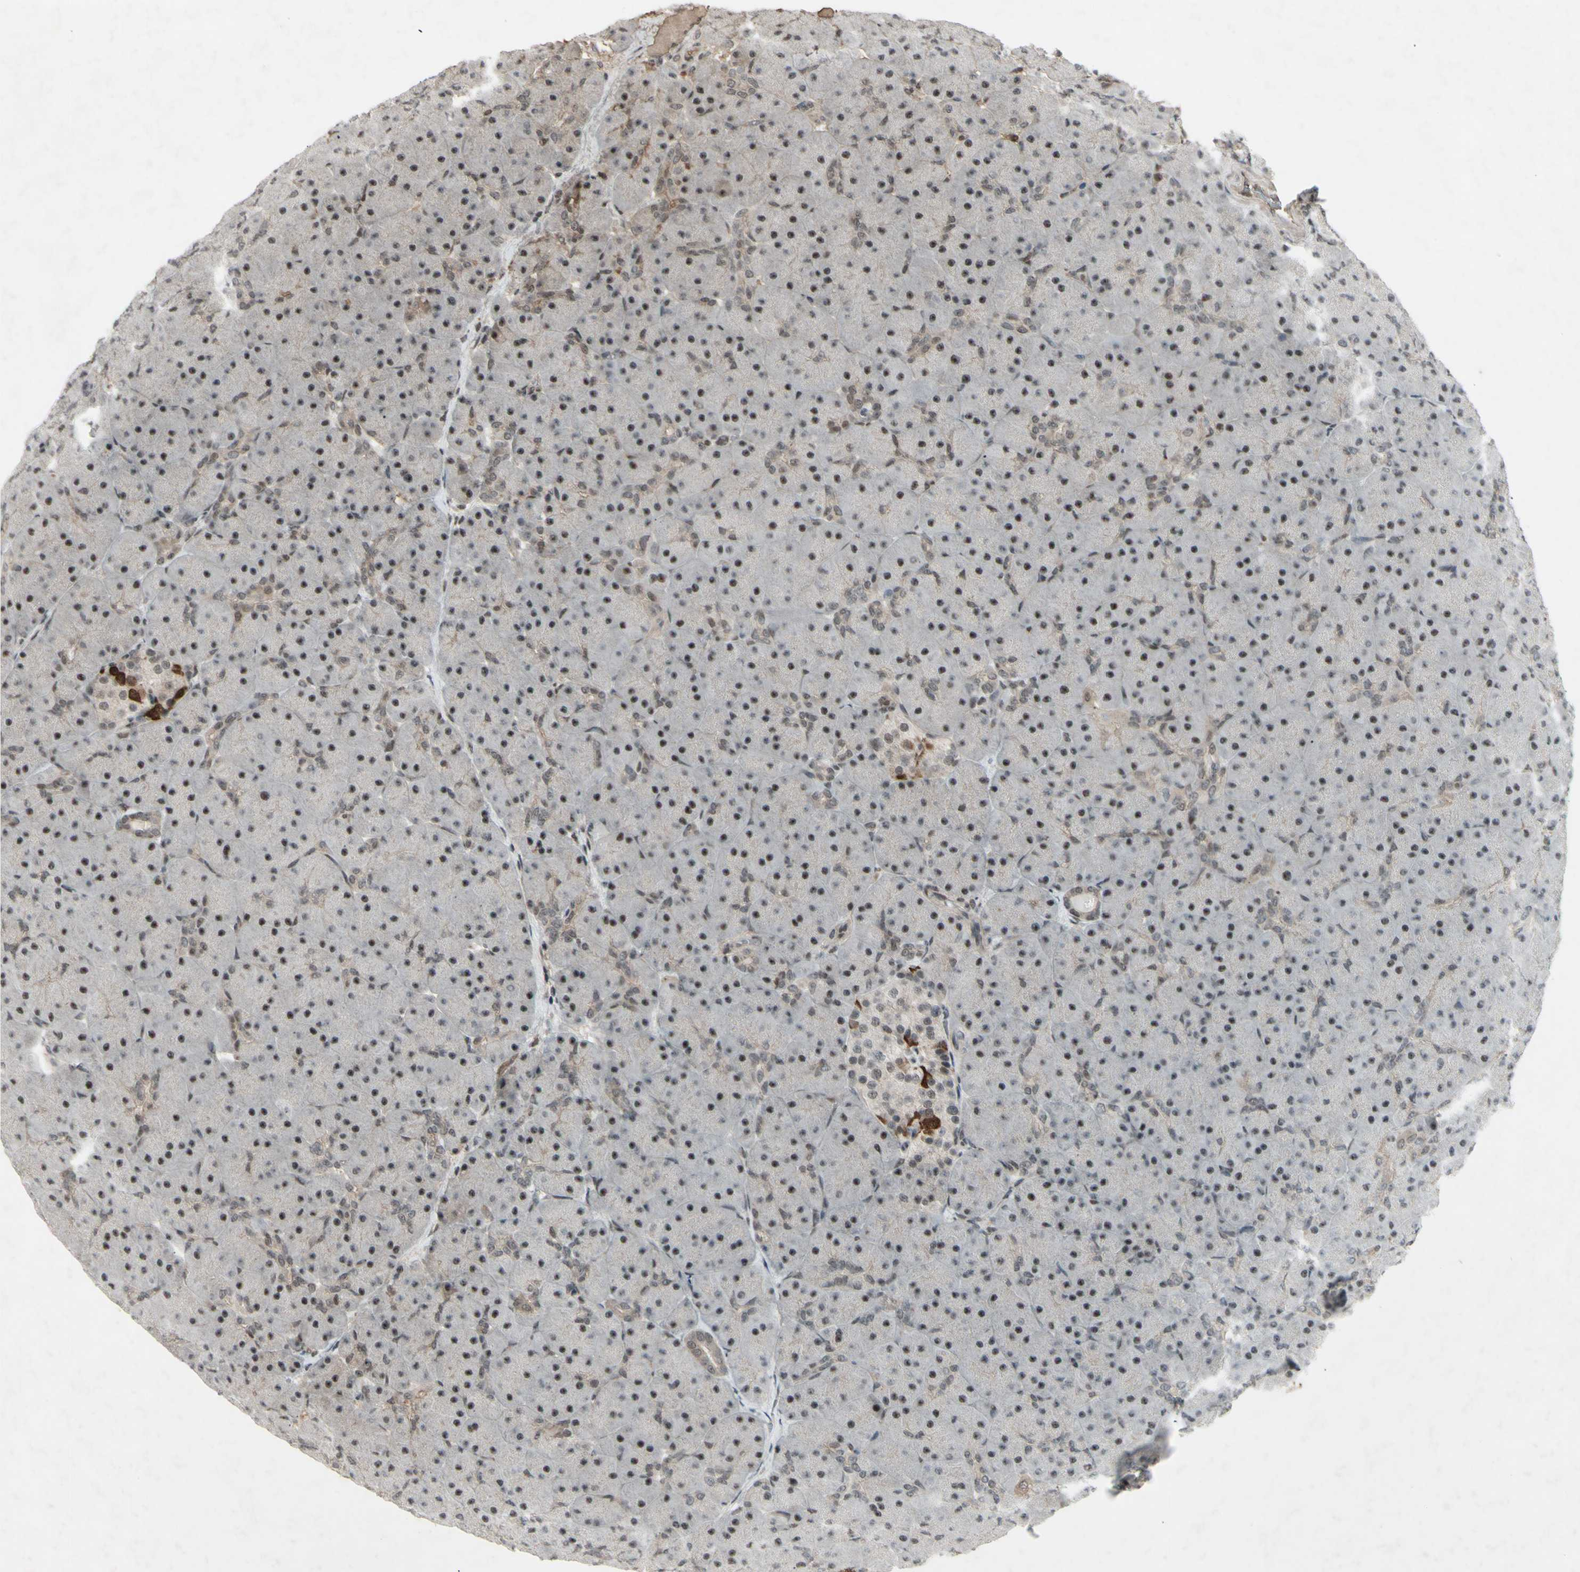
{"staining": {"intensity": "weak", "quantity": "25%-75%", "location": "nuclear"}, "tissue": "pancreas", "cell_type": "Exocrine glandular cells", "image_type": "normal", "snomed": [{"axis": "morphology", "description": "Normal tissue, NOS"}, {"axis": "topography", "description": "Pancreas"}], "caption": "Protein expression analysis of benign pancreas shows weak nuclear staining in approximately 25%-75% of exocrine glandular cells. (Brightfield microscopy of DAB IHC at high magnification).", "gene": "SNW1", "patient": {"sex": "male", "age": 66}}